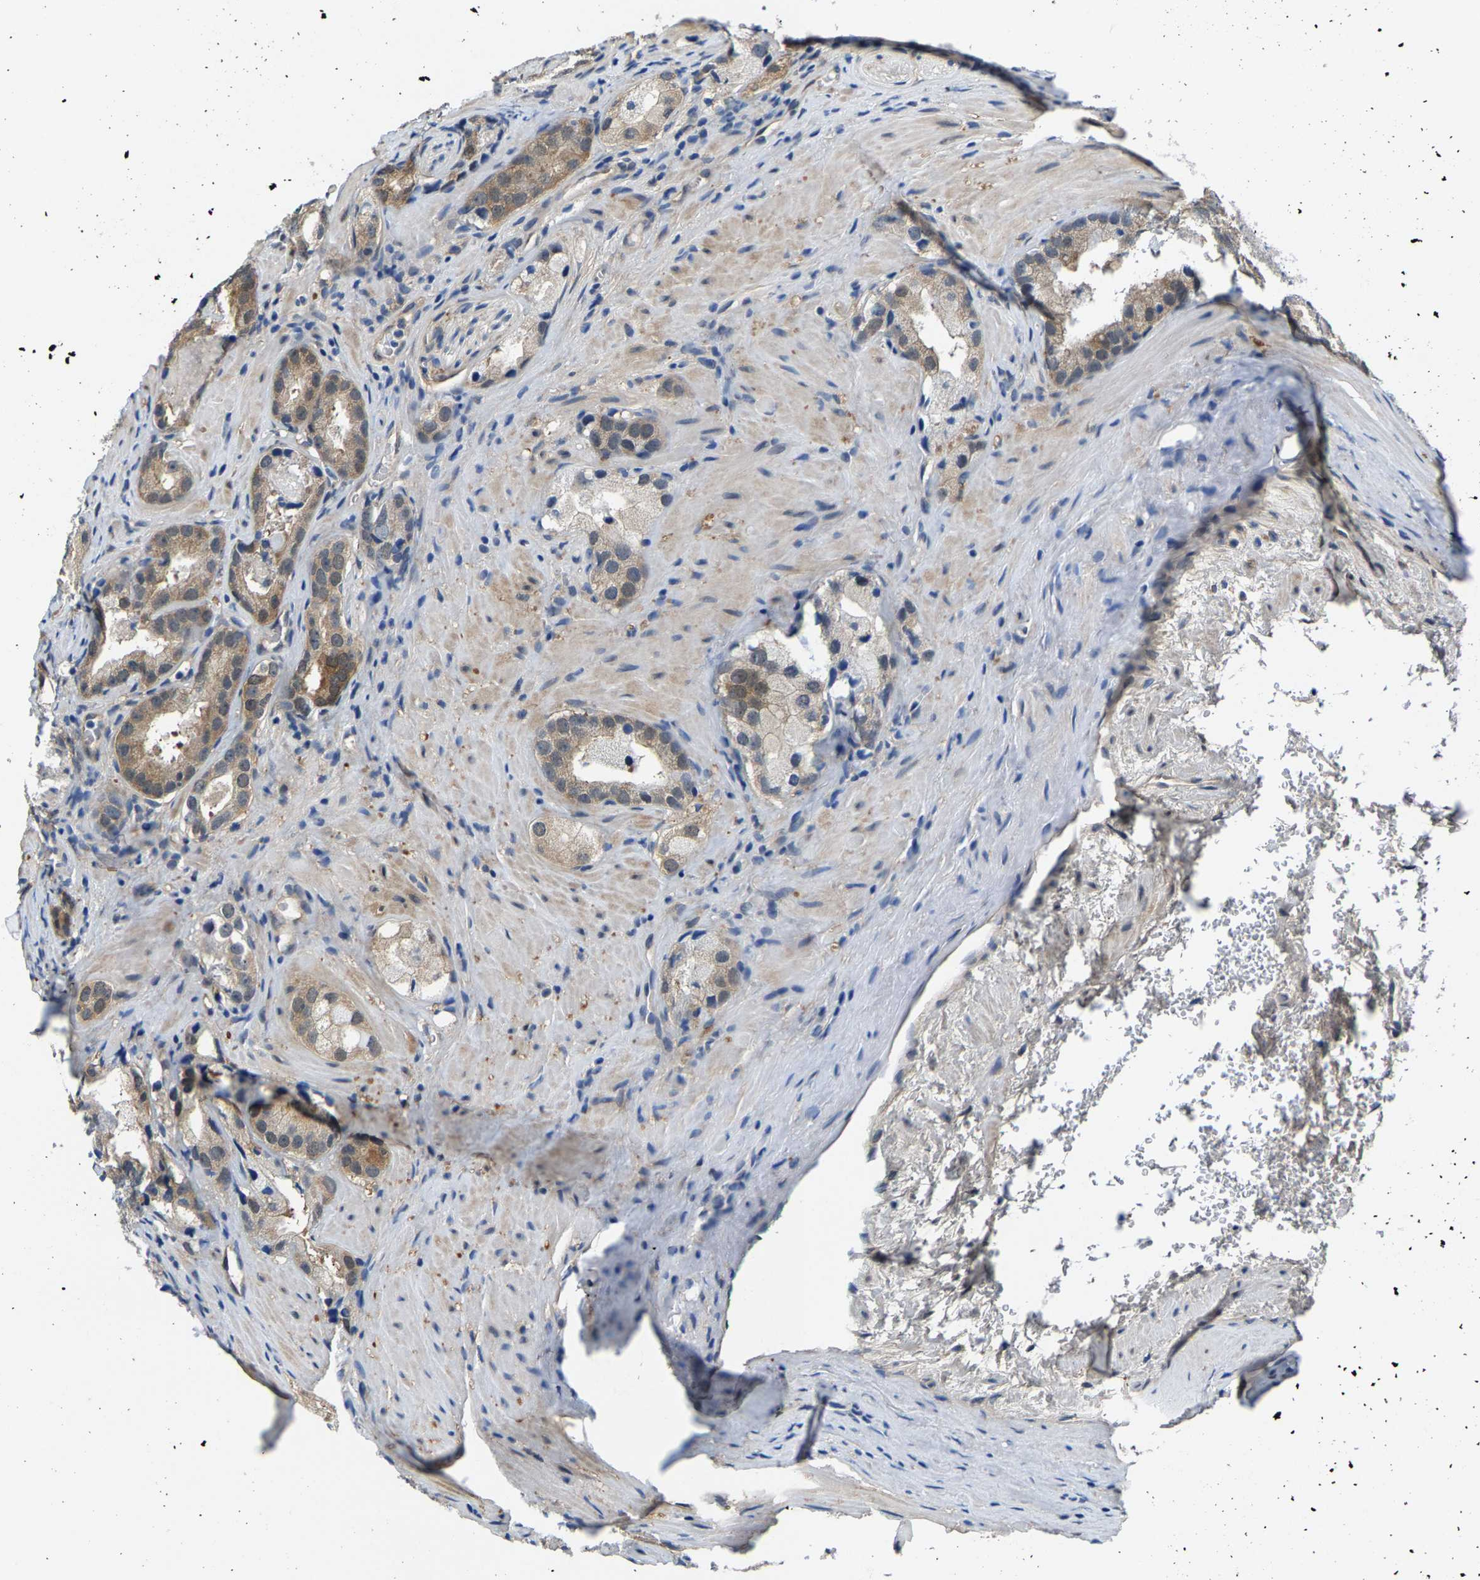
{"staining": {"intensity": "weak", "quantity": ">75%", "location": "cytoplasmic/membranous"}, "tissue": "prostate cancer", "cell_type": "Tumor cells", "image_type": "cancer", "snomed": [{"axis": "morphology", "description": "Adenocarcinoma, High grade"}, {"axis": "topography", "description": "Prostate"}], "caption": "Weak cytoplasmic/membranous protein expression is identified in about >75% of tumor cells in prostate high-grade adenocarcinoma.", "gene": "SSH3", "patient": {"sex": "male", "age": 63}}